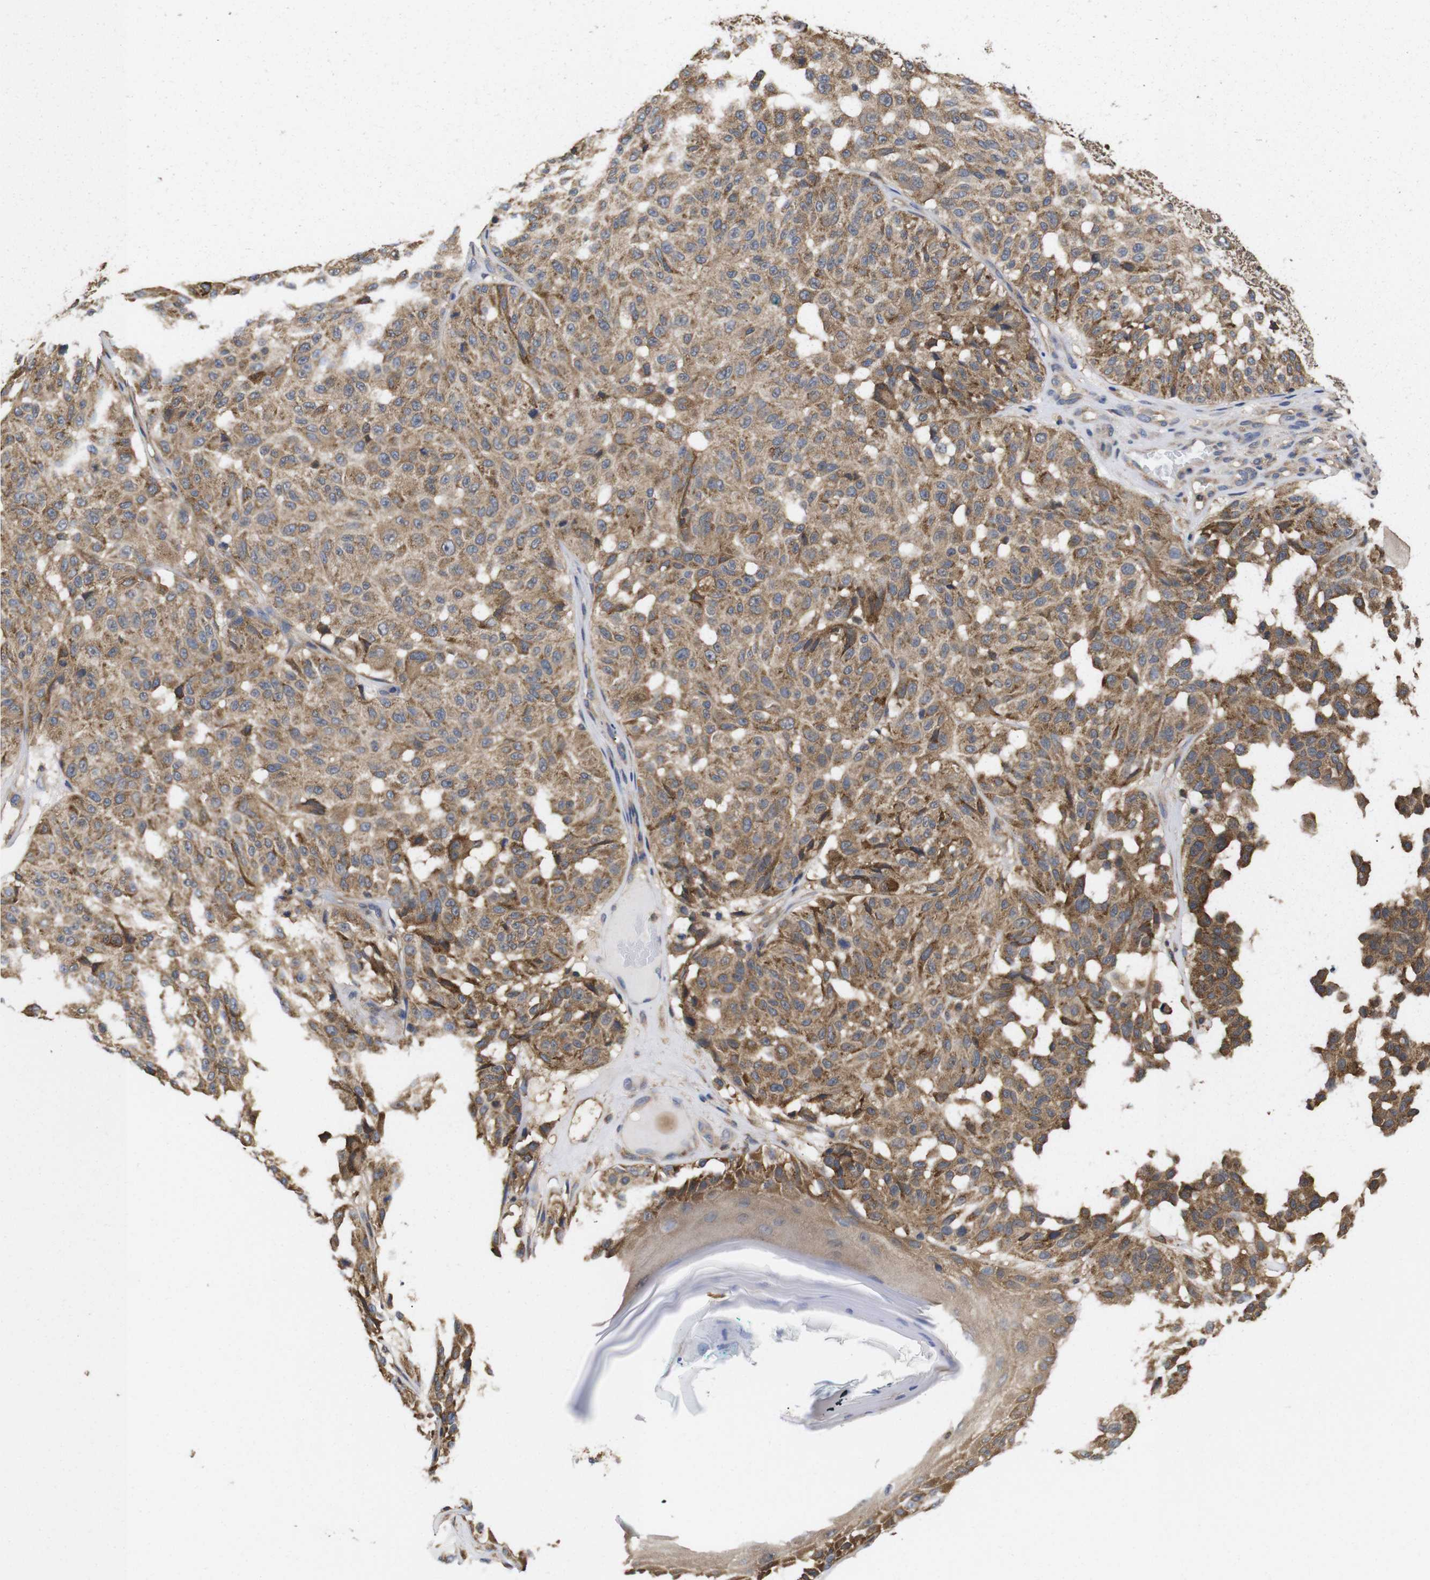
{"staining": {"intensity": "moderate", "quantity": ">75%", "location": "cytoplasmic/membranous"}, "tissue": "melanoma", "cell_type": "Tumor cells", "image_type": "cancer", "snomed": [{"axis": "morphology", "description": "Malignant melanoma, NOS"}, {"axis": "topography", "description": "Skin"}], "caption": "Immunohistochemical staining of human melanoma exhibits moderate cytoplasmic/membranous protein expression in about >75% of tumor cells. (Brightfield microscopy of DAB IHC at high magnification).", "gene": "LRRCC1", "patient": {"sex": "female", "age": 46}}